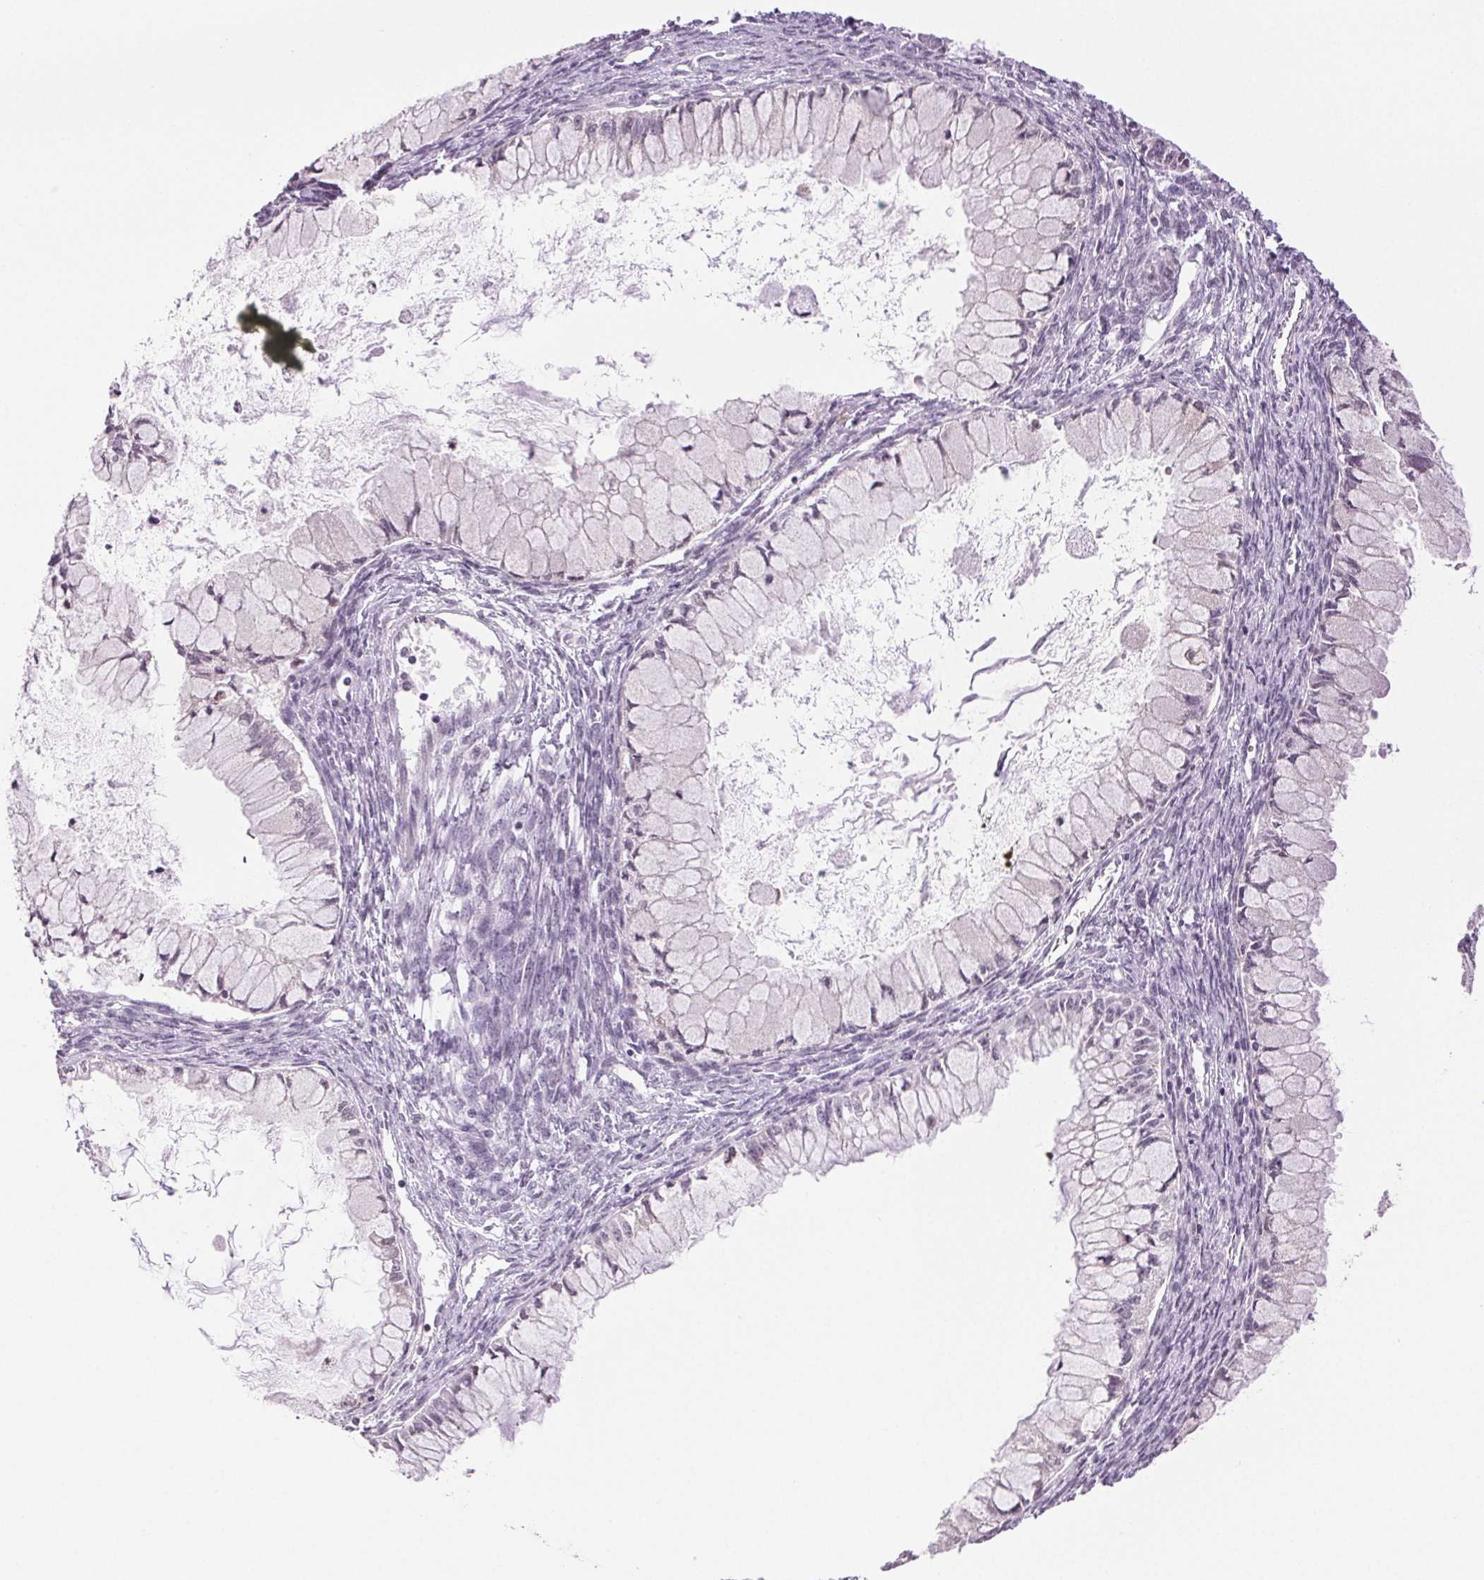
{"staining": {"intensity": "negative", "quantity": "none", "location": "none"}, "tissue": "ovarian cancer", "cell_type": "Tumor cells", "image_type": "cancer", "snomed": [{"axis": "morphology", "description": "Cystadenocarcinoma, mucinous, NOS"}, {"axis": "topography", "description": "Ovary"}], "caption": "The histopathology image displays no staining of tumor cells in ovarian cancer (mucinous cystadenocarcinoma).", "gene": "TNNT3", "patient": {"sex": "female", "age": 34}}